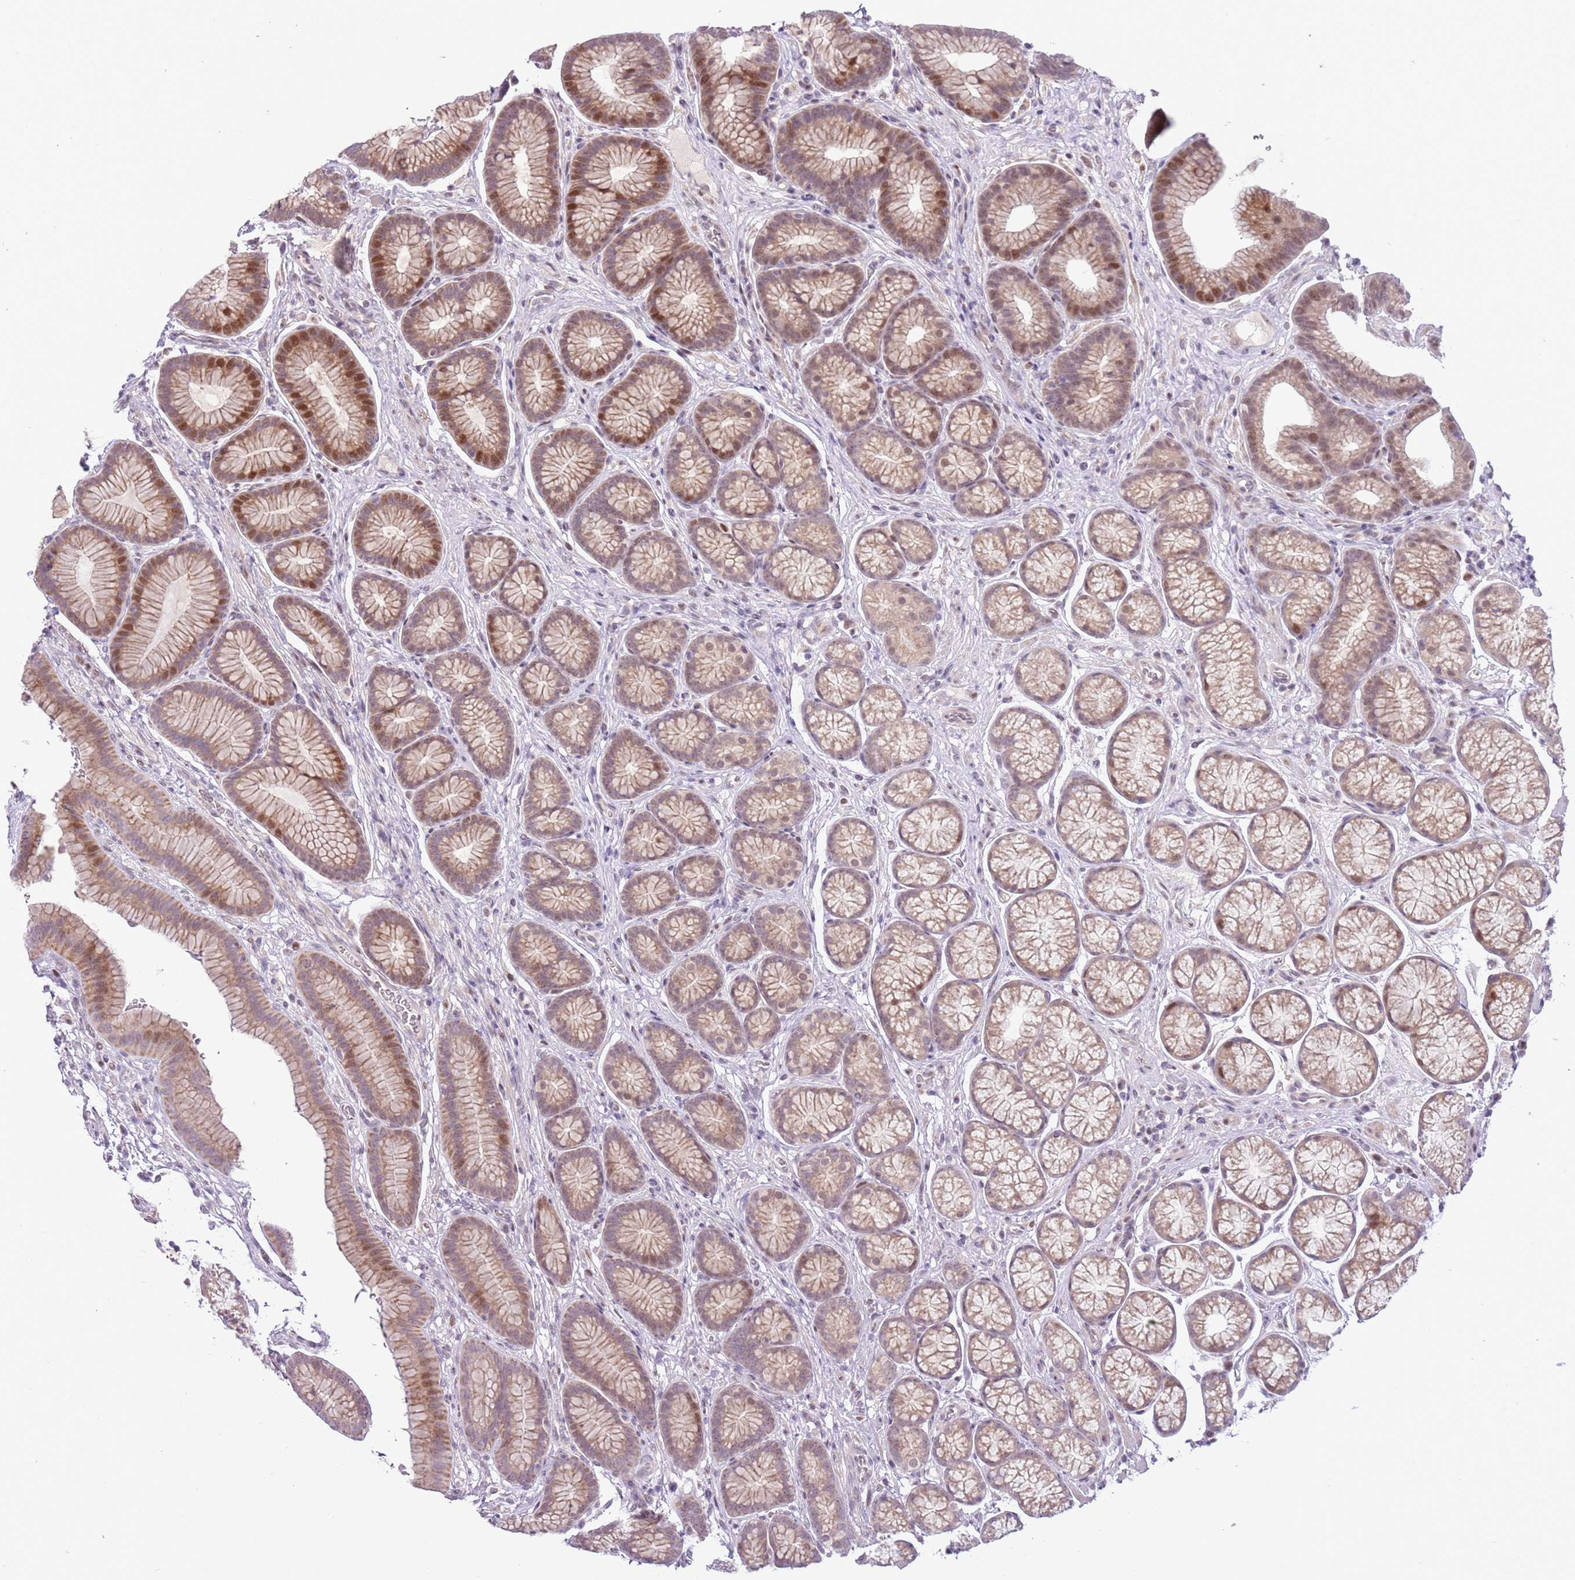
{"staining": {"intensity": "moderate", "quantity": "25%-75%", "location": "cytoplasmic/membranous,nuclear"}, "tissue": "stomach", "cell_type": "Glandular cells", "image_type": "normal", "snomed": [{"axis": "morphology", "description": "Normal tissue, NOS"}, {"axis": "topography", "description": "Stomach"}], "caption": "Brown immunohistochemical staining in unremarkable stomach exhibits moderate cytoplasmic/membranous,nuclear expression in about 25%-75% of glandular cells. Immunohistochemistry stains the protein in brown and the nuclei are stained blue.", "gene": "MLLT11", "patient": {"sex": "male", "age": 42}}